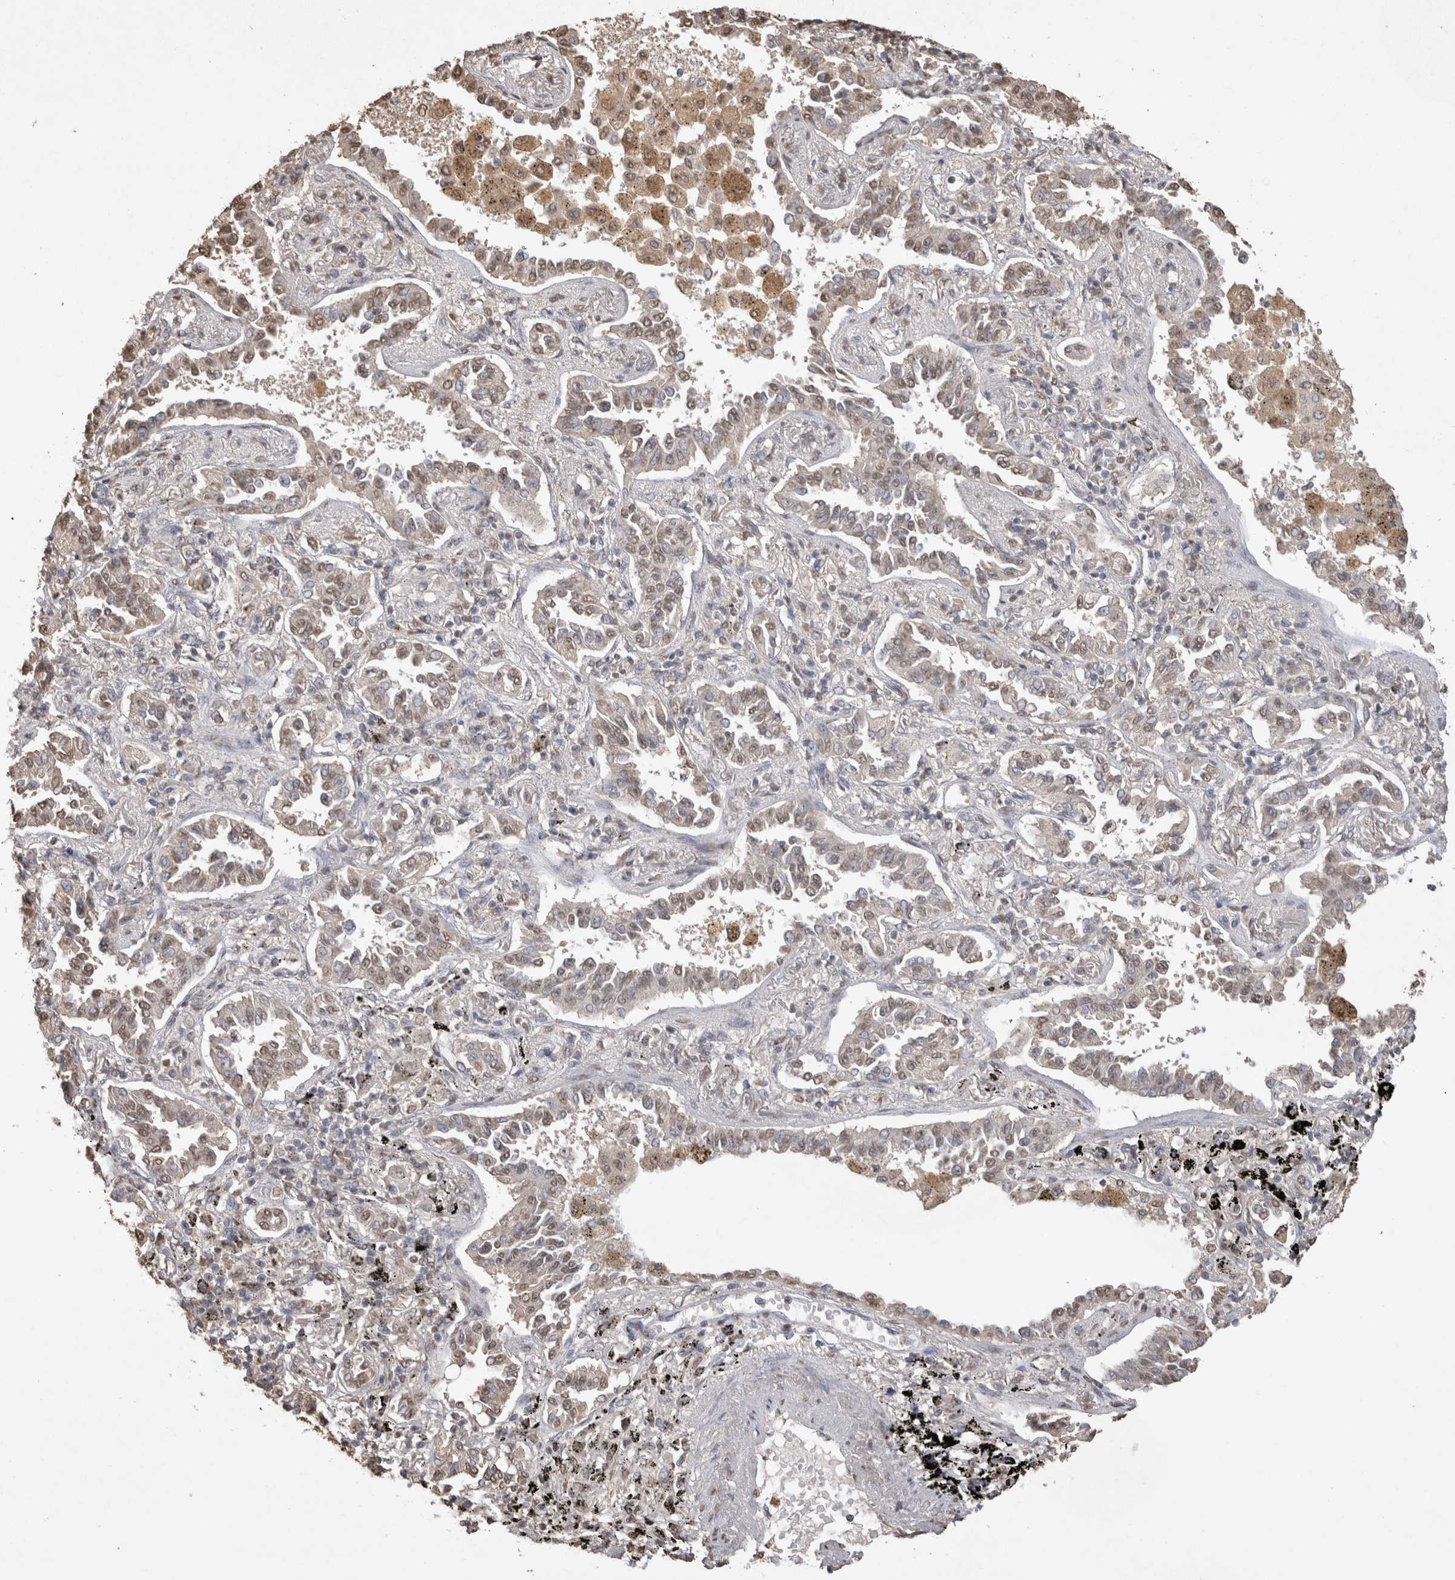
{"staining": {"intensity": "weak", "quantity": "25%-75%", "location": "nuclear"}, "tissue": "lung cancer", "cell_type": "Tumor cells", "image_type": "cancer", "snomed": [{"axis": "morphology", "description": "Normal tissue, NOS"}, {"axis": "morphology", "description": "Adenocarcinoma, NOS"}, {"axis": "topography", "description": "Lung"}], "caption": "Protein expression analysis of human lung adenocarcinoma reveals weak nuclear staining in approximately 25%-75% of tumor cells. (DAB (3,3'-diaminobenzidine) = brown stain, brightfield microscopy at high magnification).", "gene": "MLX", "patient": {"sex": "male", "age": 59}}